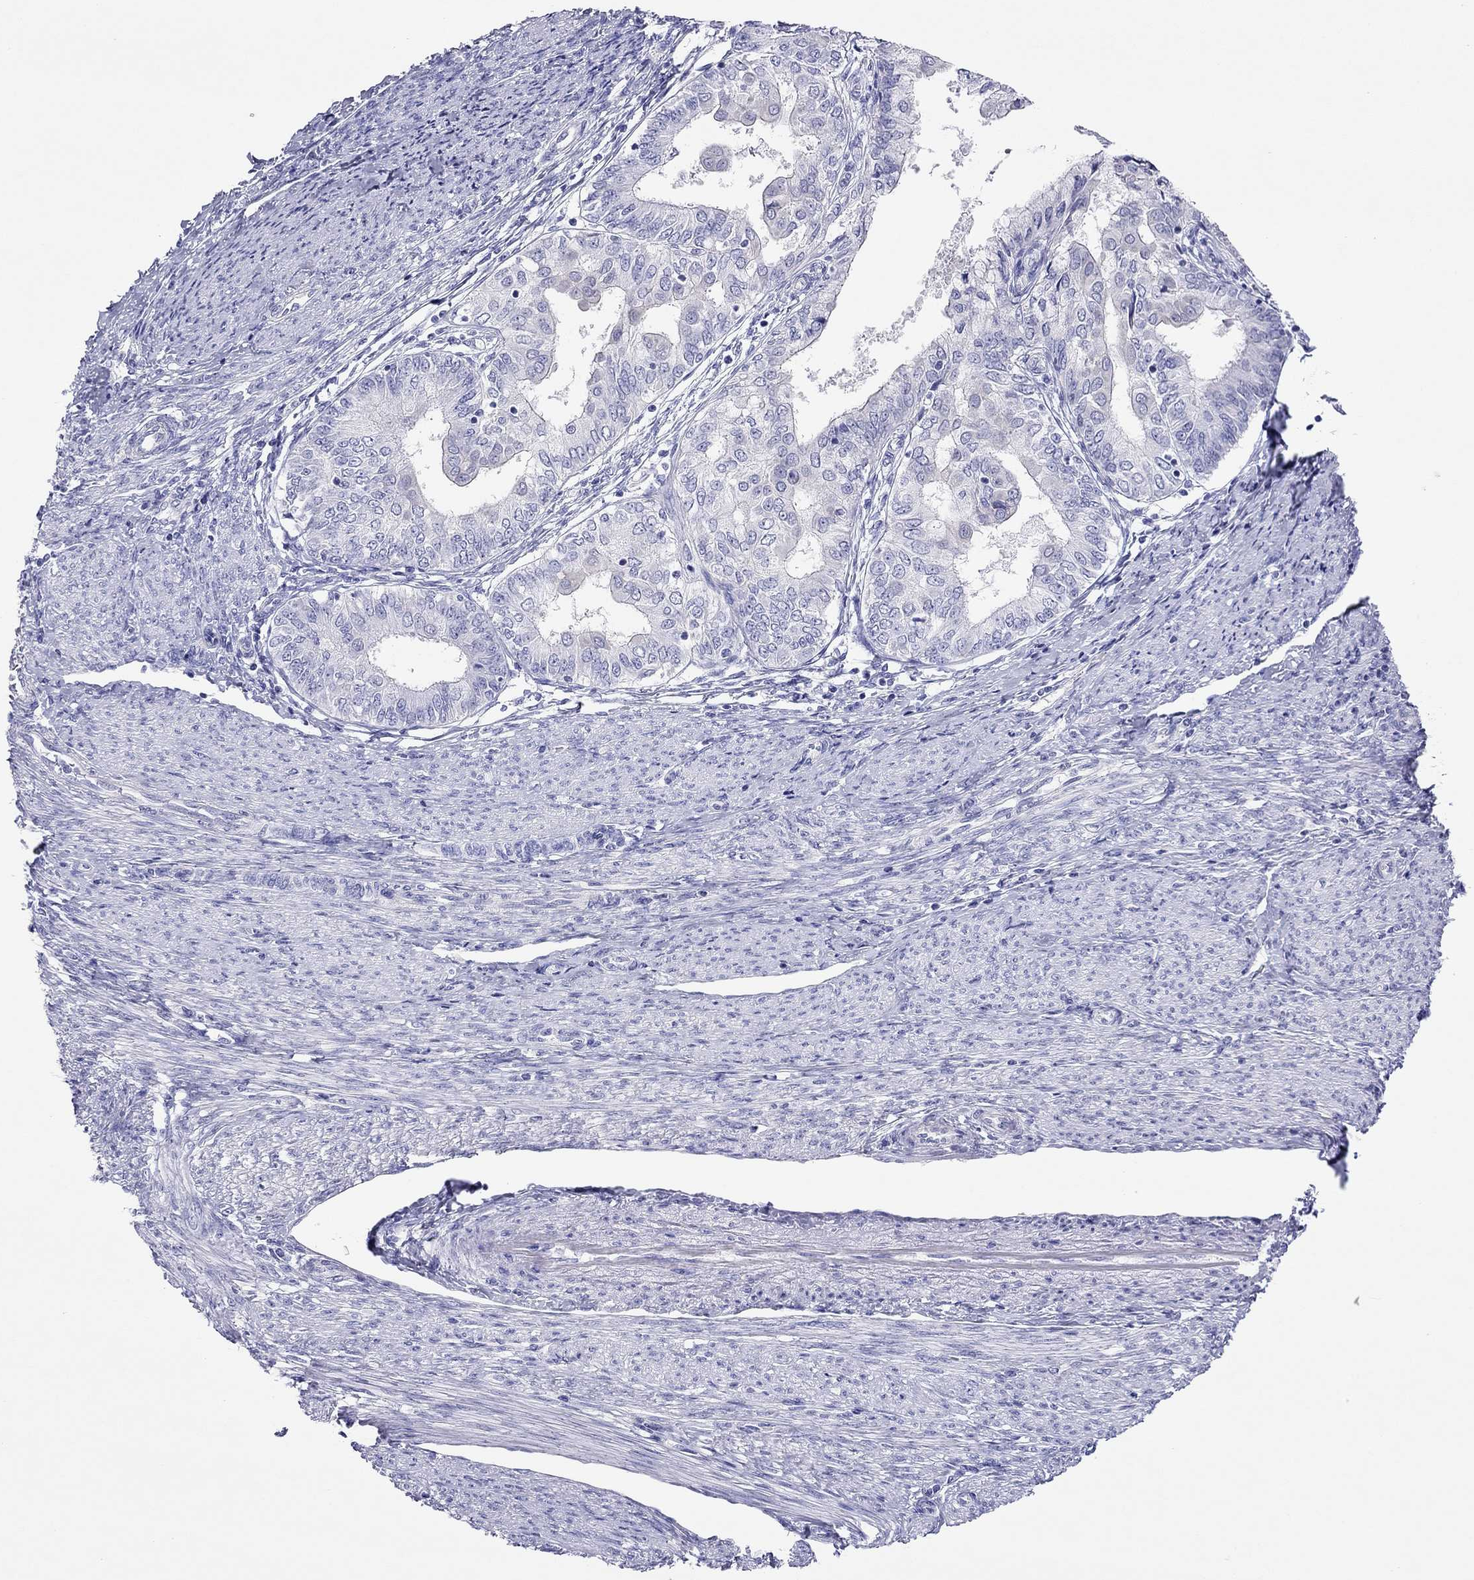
{"staining": {"intensity": "negative", "quantity": "none", "location": "none"}, "tissue": "endometrial cancer", "cell_type": "Tumor cells", "image_type": "cancer", "snomed": [{"axis": "morphology", "description": "Adenocarcinoma, NOS"}, {"axis": "topography", "description": "Endometrium"}], "caption": "DAB immunohistochemical staining of endometrial cancer reveals no significant expression in tumor cells.", "gene": "CAPNS2", "patient": {"sex": "female", "age": 68}}